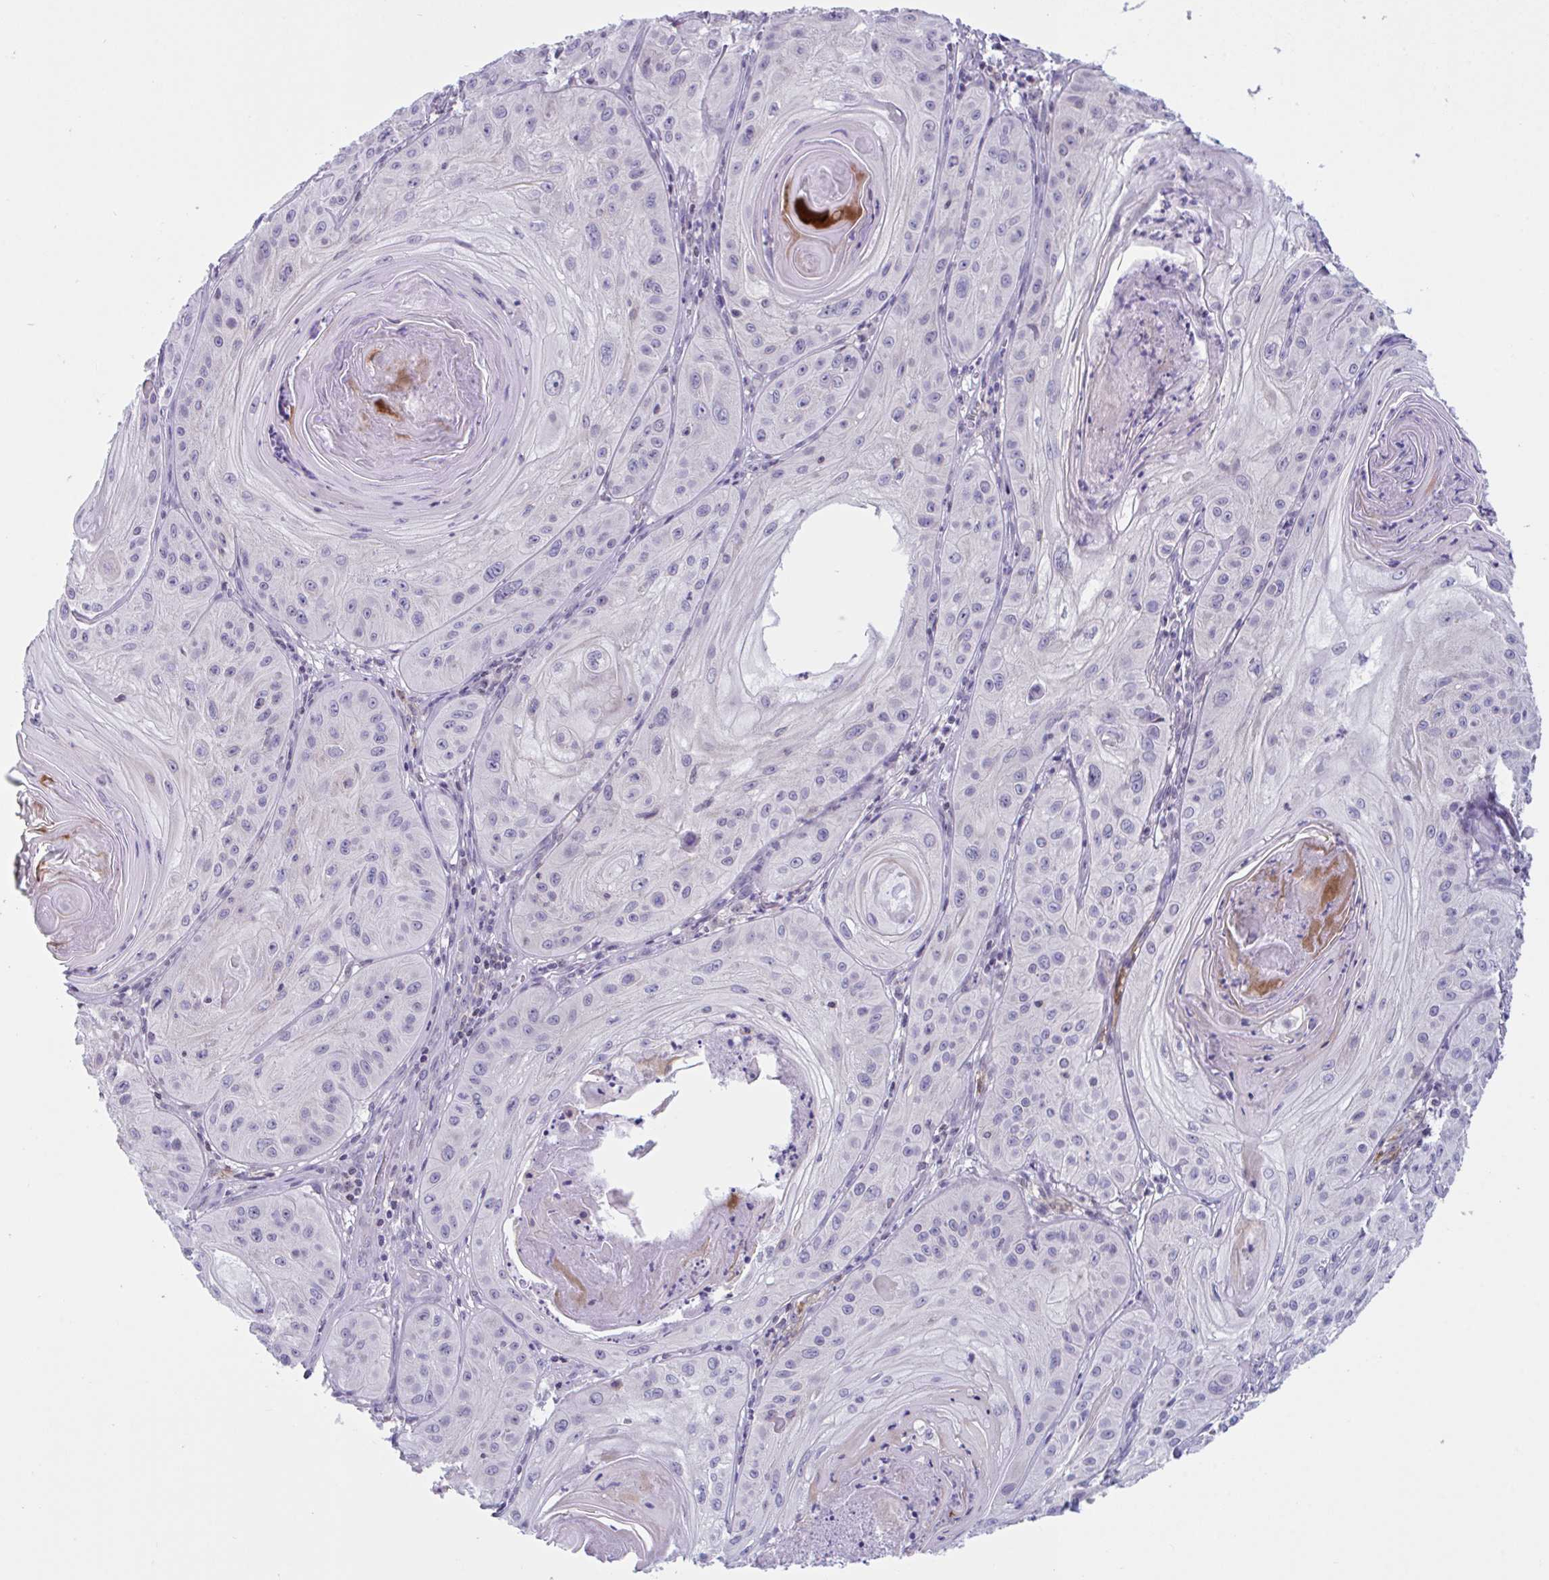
{"staining": {"intensity": "negative", "quantity": "none", "location": "none"}, "tissue": "skin cancer", "cell_type": "Tumor cells", "image_type": "cancer", "snomed": [{"axis": "morphology", "description": "Squamous cell carcinoma, NOS"}, {"axis": "topography", "description": "Skin"}], "caption": "Tumor cells are negative for brown protein staining in skin cancer.", "gene": "SNX11", "patient": {"sex": "male", "age": 85}}